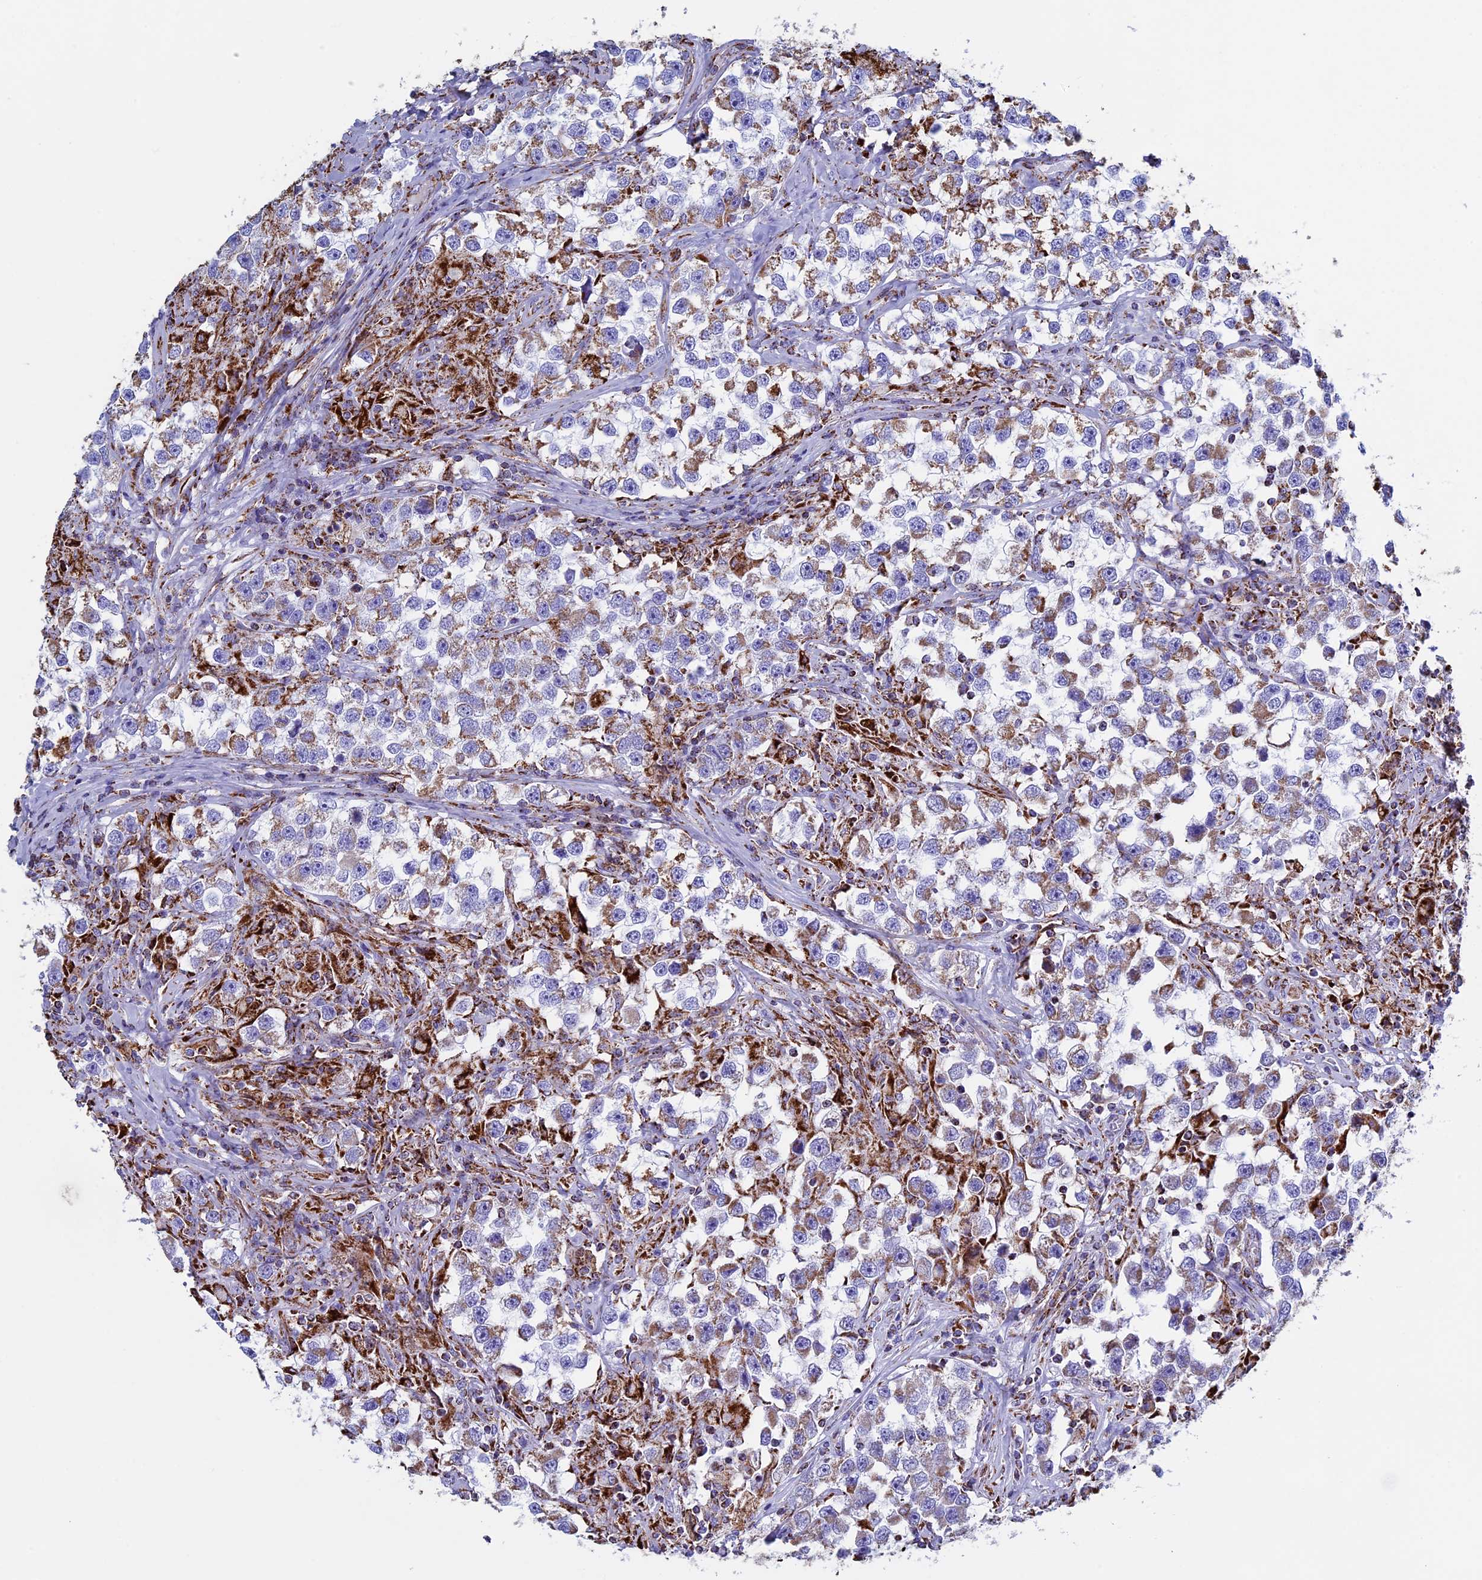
{"staining": {"intensity": "moderate", "quantity": "25%-75%", "location": "cytoplasmic/membranous"}, "tissue": "testis cancer", "cell_type": "Tumor cells", "image_type": "cancer", "snomed": [{"axis": "morphology", "description": "Seminoma, NOS"}, {"axis": "topography", "description": "Testis"}], "caption": "Protein analysis of testis cancer tissue shows moderate cytoplasmic/membranous expression in about 25%-75% of tumor cells.", "gene": "UQCRFS1", "patient": {"sex": "male", "age": 46}}